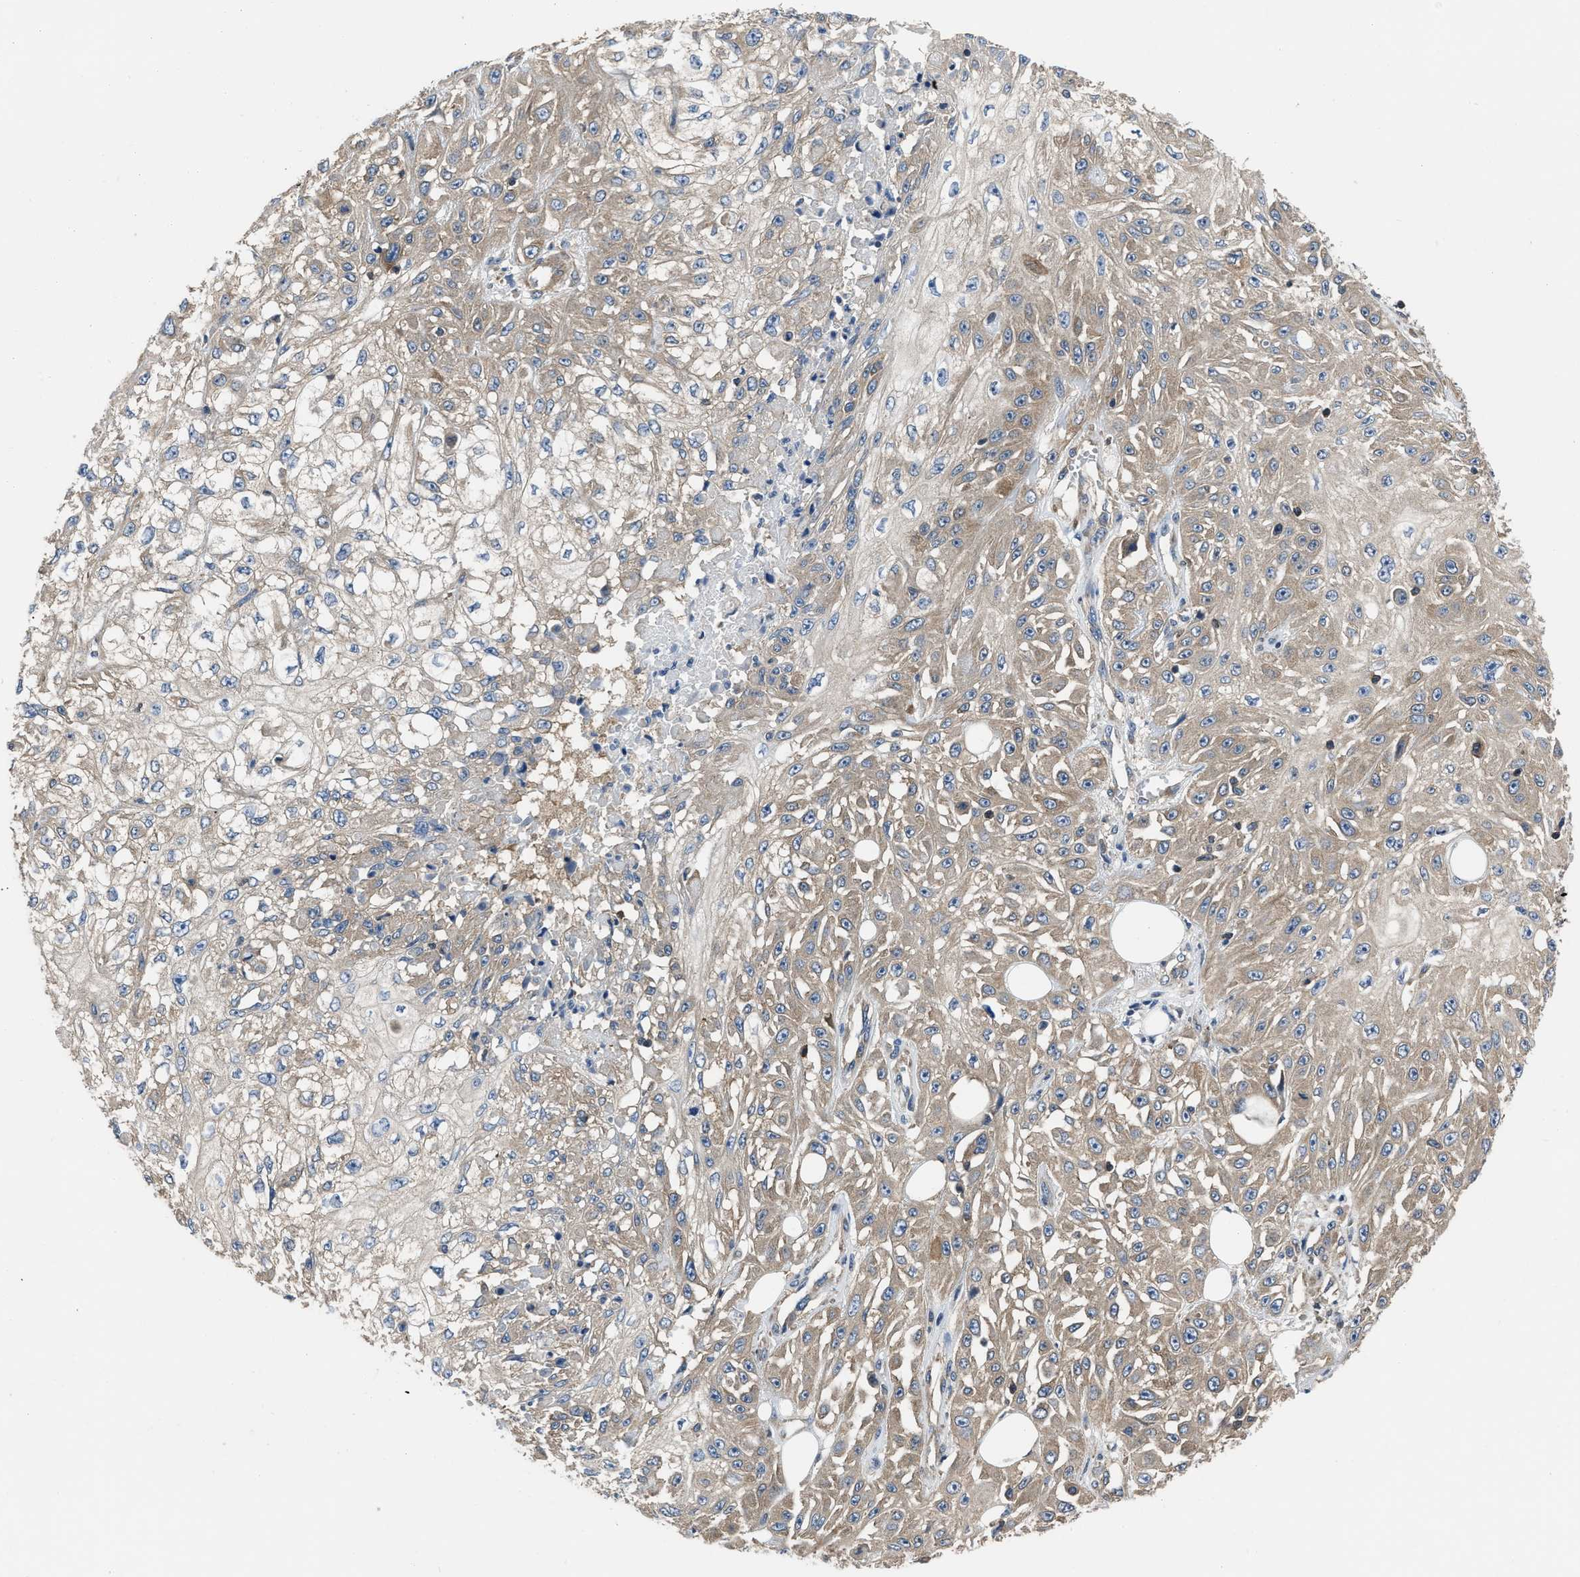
{"staining": {"intensity": "weak", "quantity": ">75%", "location": "cytoplasmic/membranous"}, "tissue": "skin cancer", "cell_type": "Tumor cells", "image_type": "cancer", "snomed": [{"axis": "morphology", "description": "Squamous cell carcinoma, NOS"}, {"axis": "morphology", "description": "Squamous cell carcinoma, metastatic, NOS"}, {"axis": "topography", "description": "Skin"}, {"axis": "topography", "description": "Lymph node"}], "caption": "Protein expression by immunohistochemistry reveals weak cytoplasmic/membranous expression in approximately >75% of tumor cells in skin metastatic squamous cell carcinoma.", "gene": "YARS1", "patient": {"sex": "male", "age": 75}}